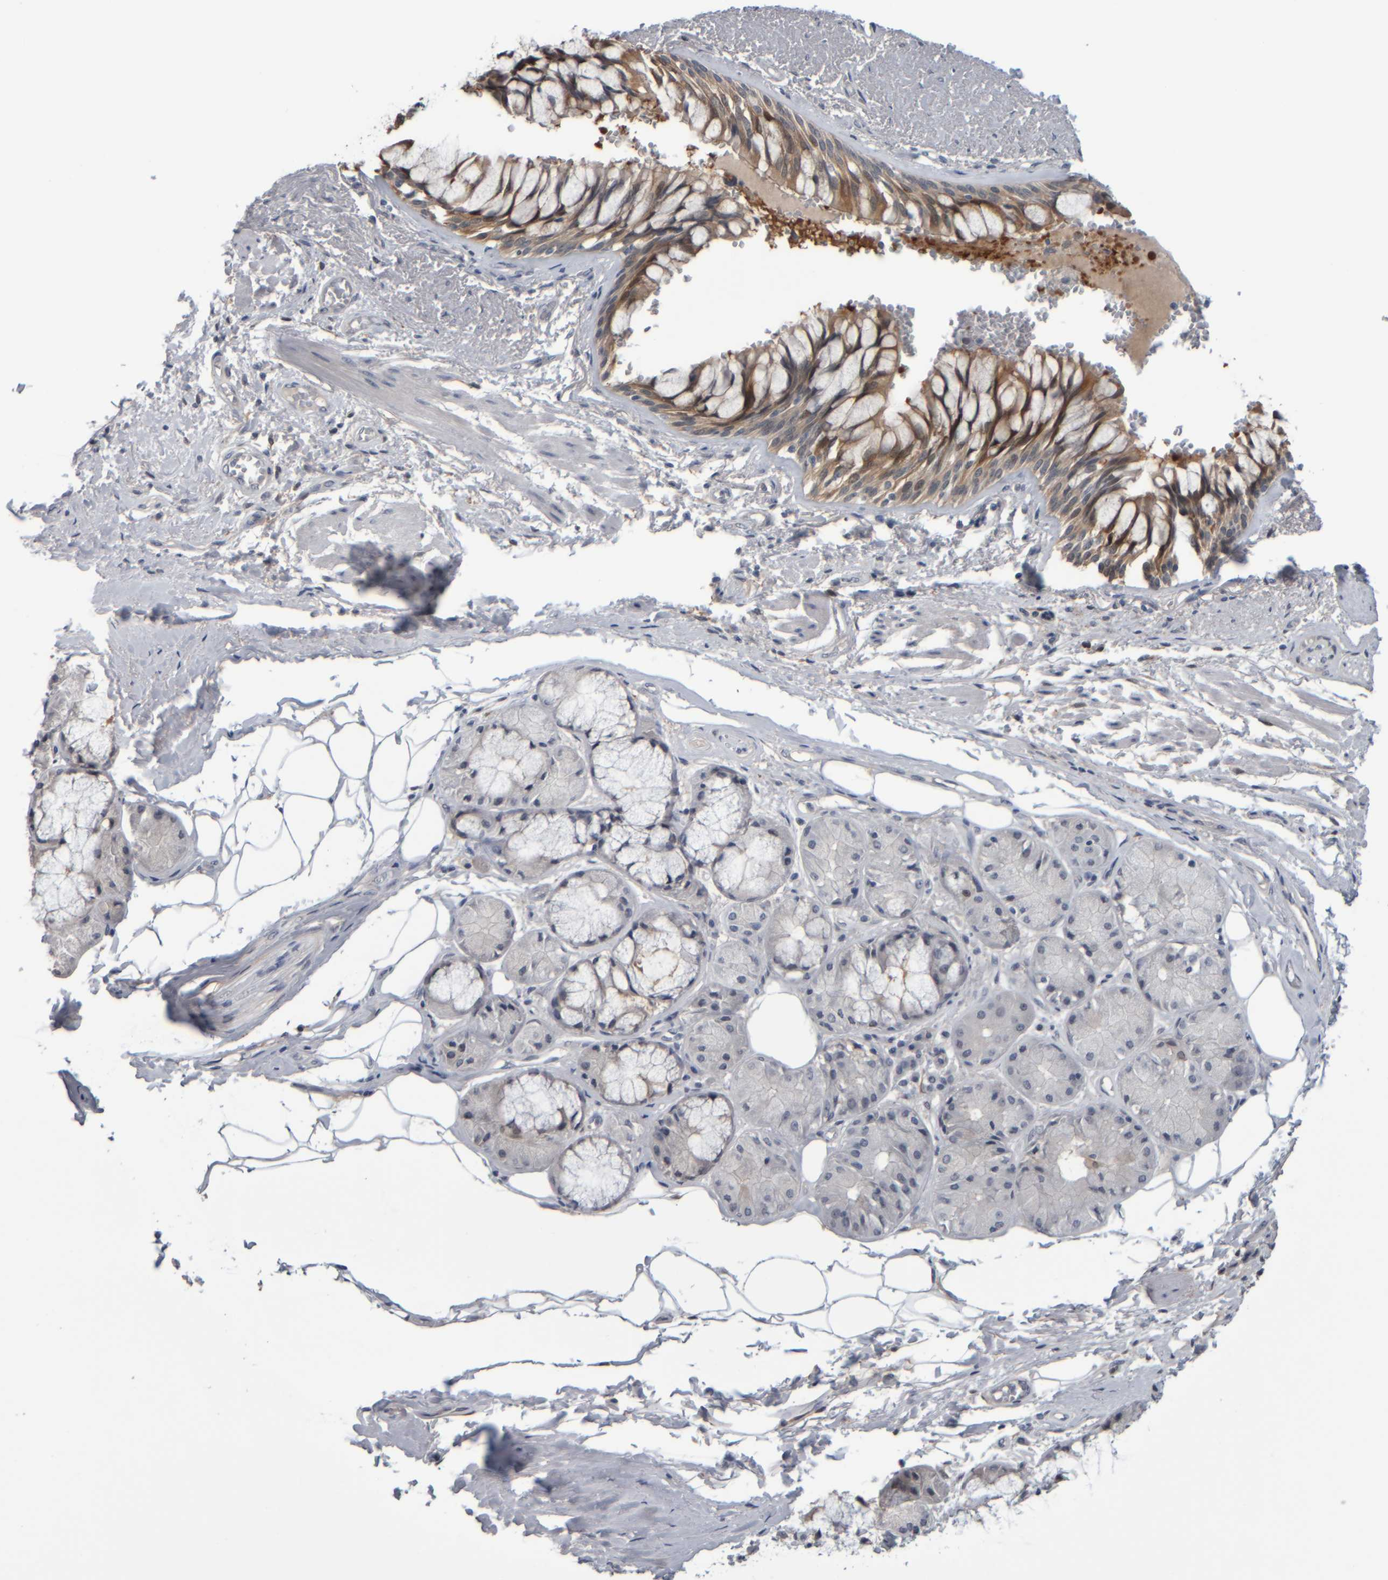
{"staining": {"intensity": "moderate", "quantity": ">75%", "location": "cytoplasmic/membranous"}, "tissue": "bronchus", "cell_type": "Respiratory epithelial cells", "image_type": "normal", "snomed": [{"axis": "morphology", "description": "Normal tissue, NOS"}, {"axis": "topography", "description": "Bronchus"}], "caption": "Respiratory epithelial cells display medium levels of moderate cytoplasmic/membranous positivity in approximately >75% of cells in normal human bronchus.", "gene": "COL14A1", "patient": {"sex": "male", "age": 66}}